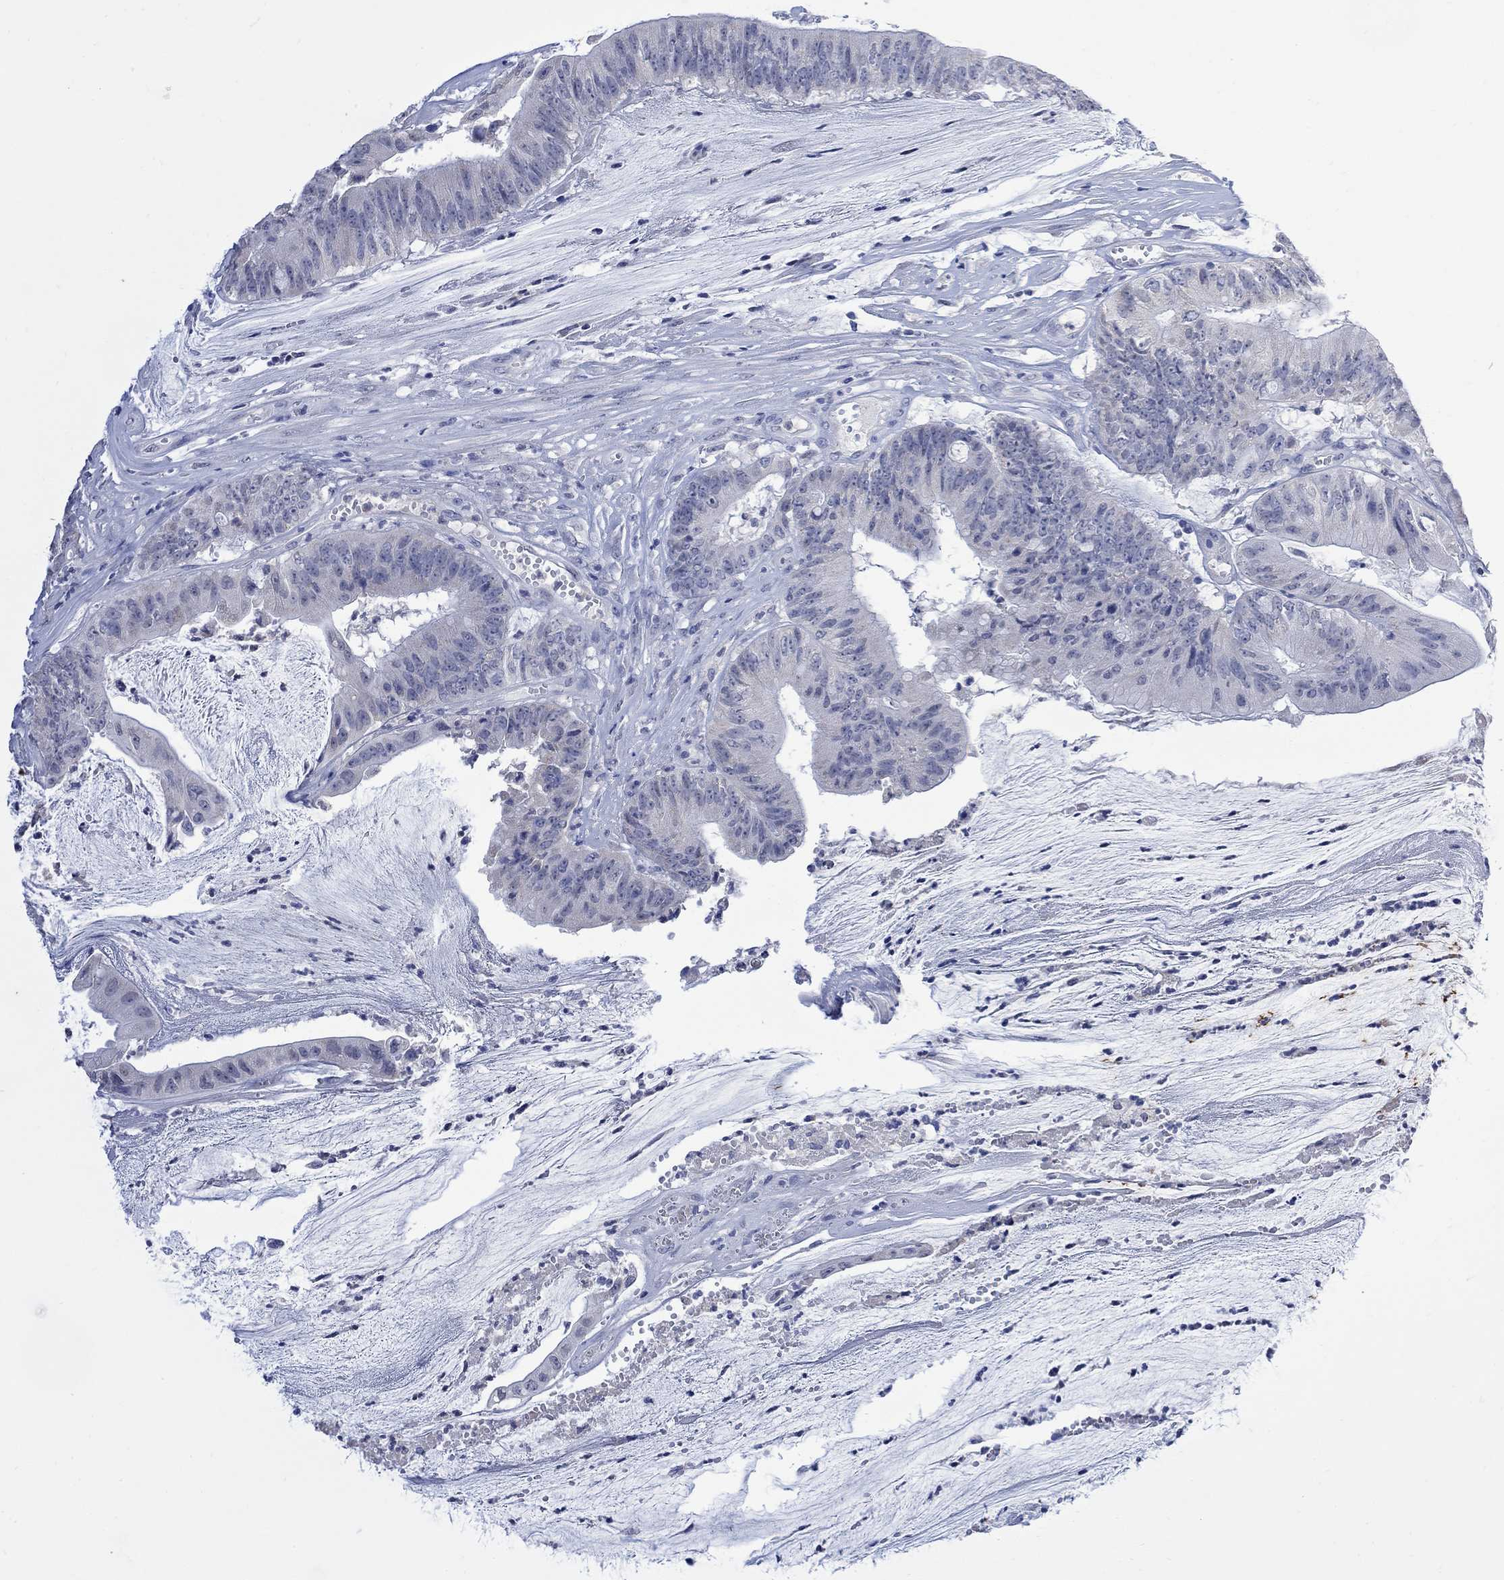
{"staining": {"intensity": "negative", "quantity": "none", "location": "none"}, "tissue": "colorectal cancer", "cell_type": "Tumor cells", "image_type": "cancer", "snomed": [{"axis": "morphology", "description": "Adenocarcinoma, NOS"}, {"axis": "topography", "description": "Colon"}], "caption": "A high-resolution micrograph shows immunohistochemistry (IHC) staining of colorectal cancer, which exhibits no significant positivity in tumor cells.", "gene": "FBP2", "patient": {"sex": "female", "age": 69}}